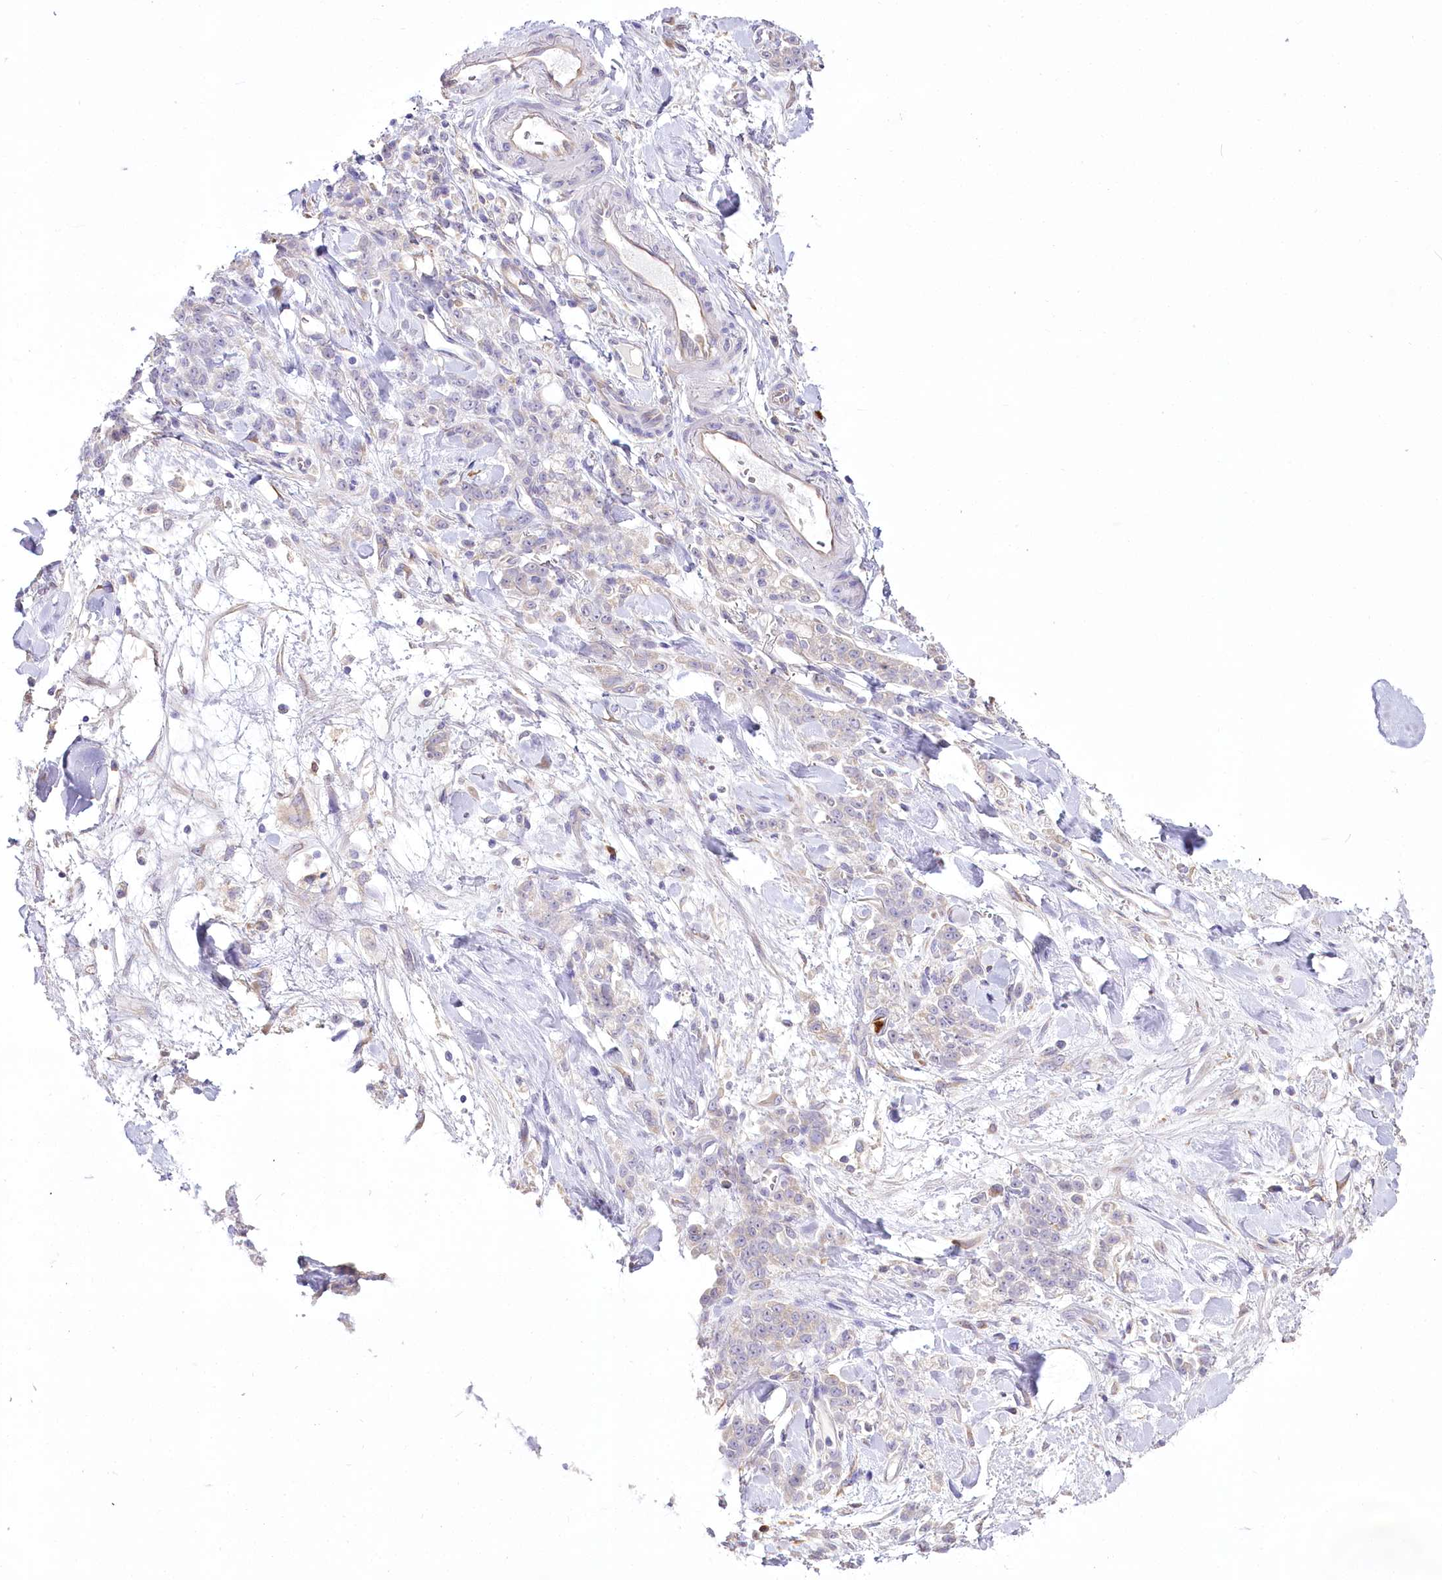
{"staining": {"intensity": "negative", "quantity": "none", "location": "none"}, "tissue": "stomach cancer", "cell_type": "Tumor cells", "image_type": "cancer", "snomed": [{"axis": "morphology", "description": "Normal tissue, NOS"}, {"axis": "morphology", "description": "Adenocarcinoma, NOS"}, {"axis": "topography", "description": "Stomach"}], "caption": "This is an immunohistochemistry histopathology image of human stomach cancer. There is no positivity in tumor cells.", "gene": "DPYD", "patient": {"sex": "male", "age": 82}}